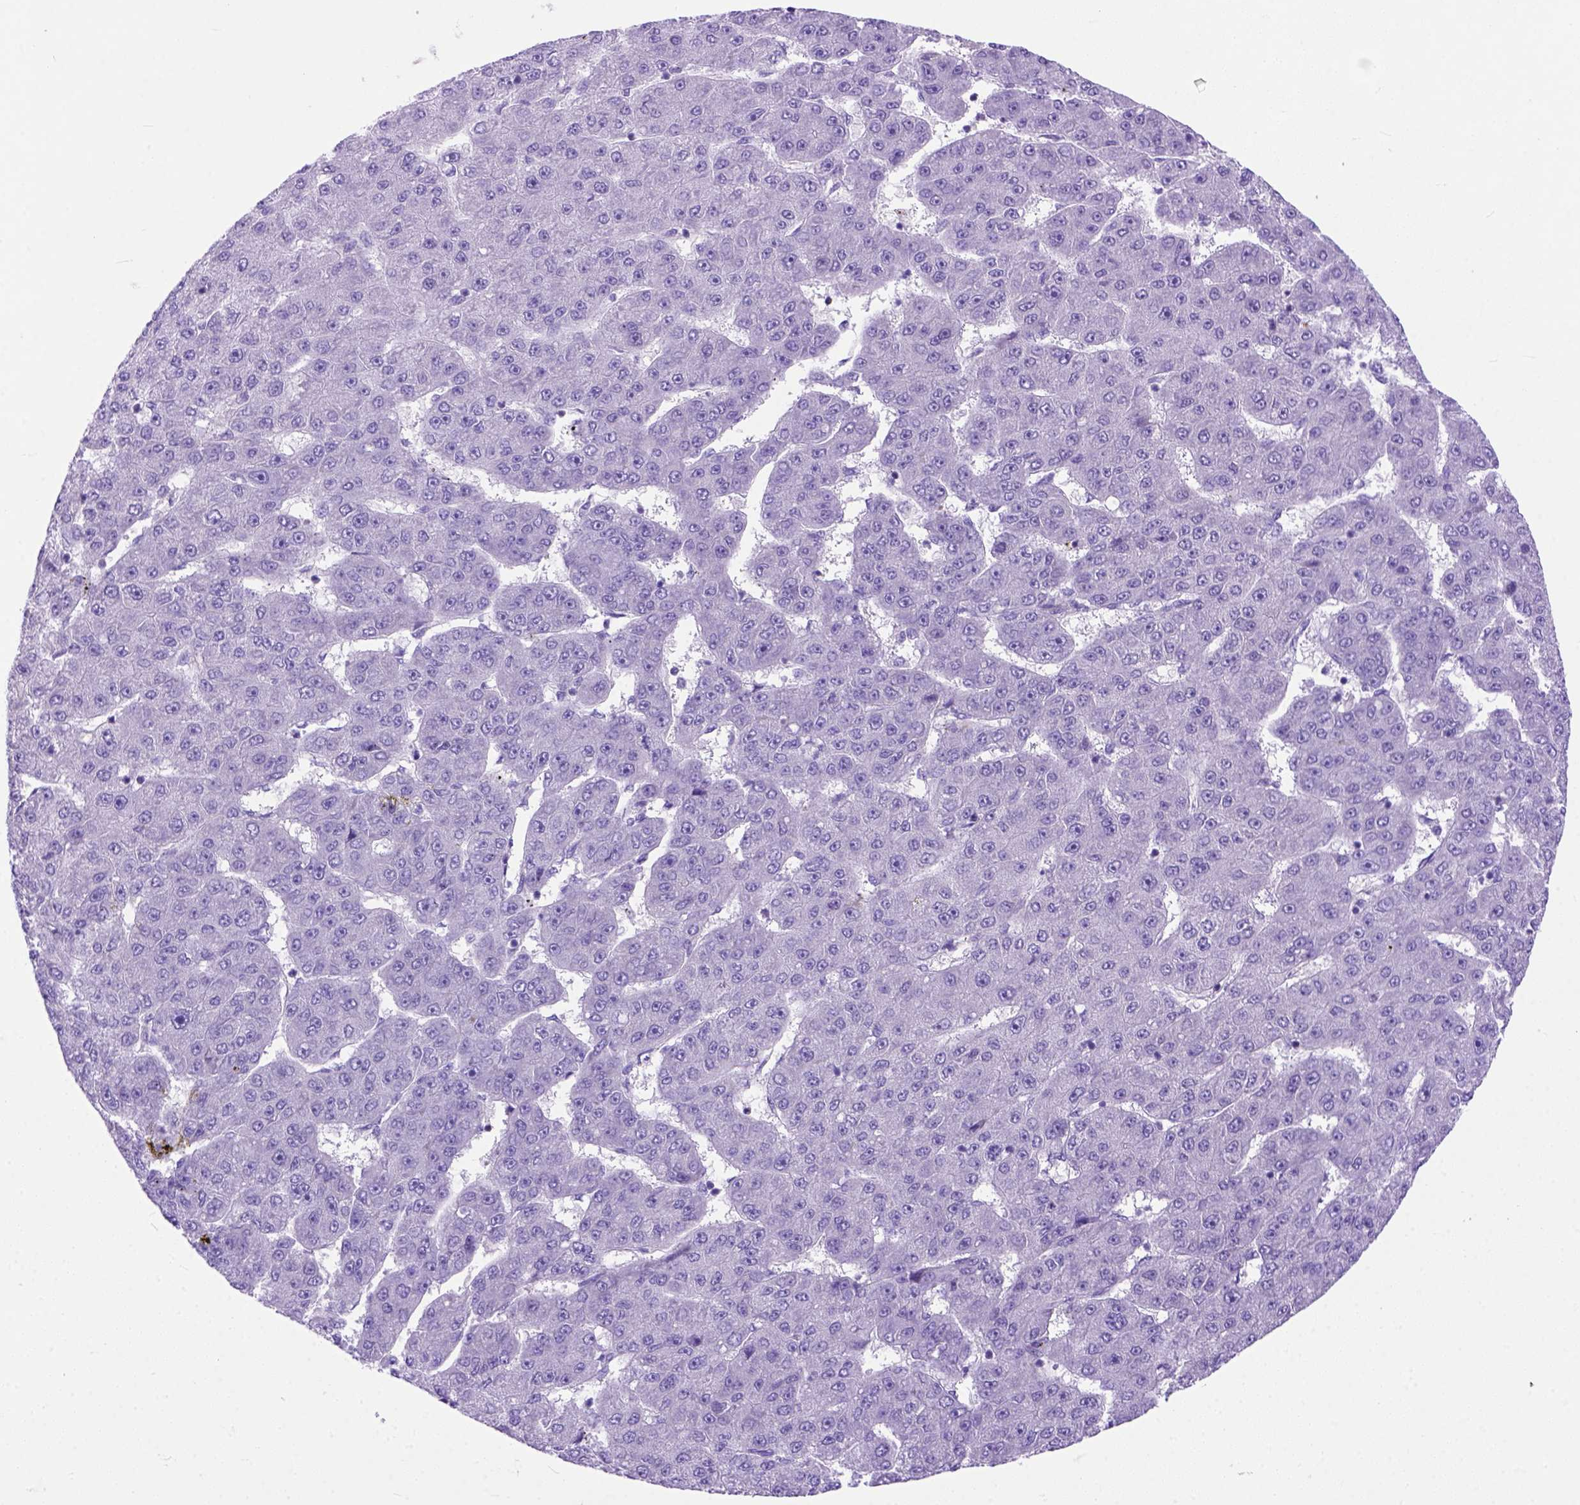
{"staining": {"intensity": "negative", "quantity": "none", "location": "none"}, "tissue": "liver cancer", "cell_type": "Tumor cells", "image_type": "cancer", "snomed": [{"axis": "morphology", "description": "Carcinoma, Hepatocellular, NOS"}, {"axis": "topography", "description": "Liver"}], "caption": "Tumor cells are negative for brown protein staining in liver cancer (hepatocellular carcinoma).", "gene": "ODAD3", "patient": {"sex": "male", "age": 67}}